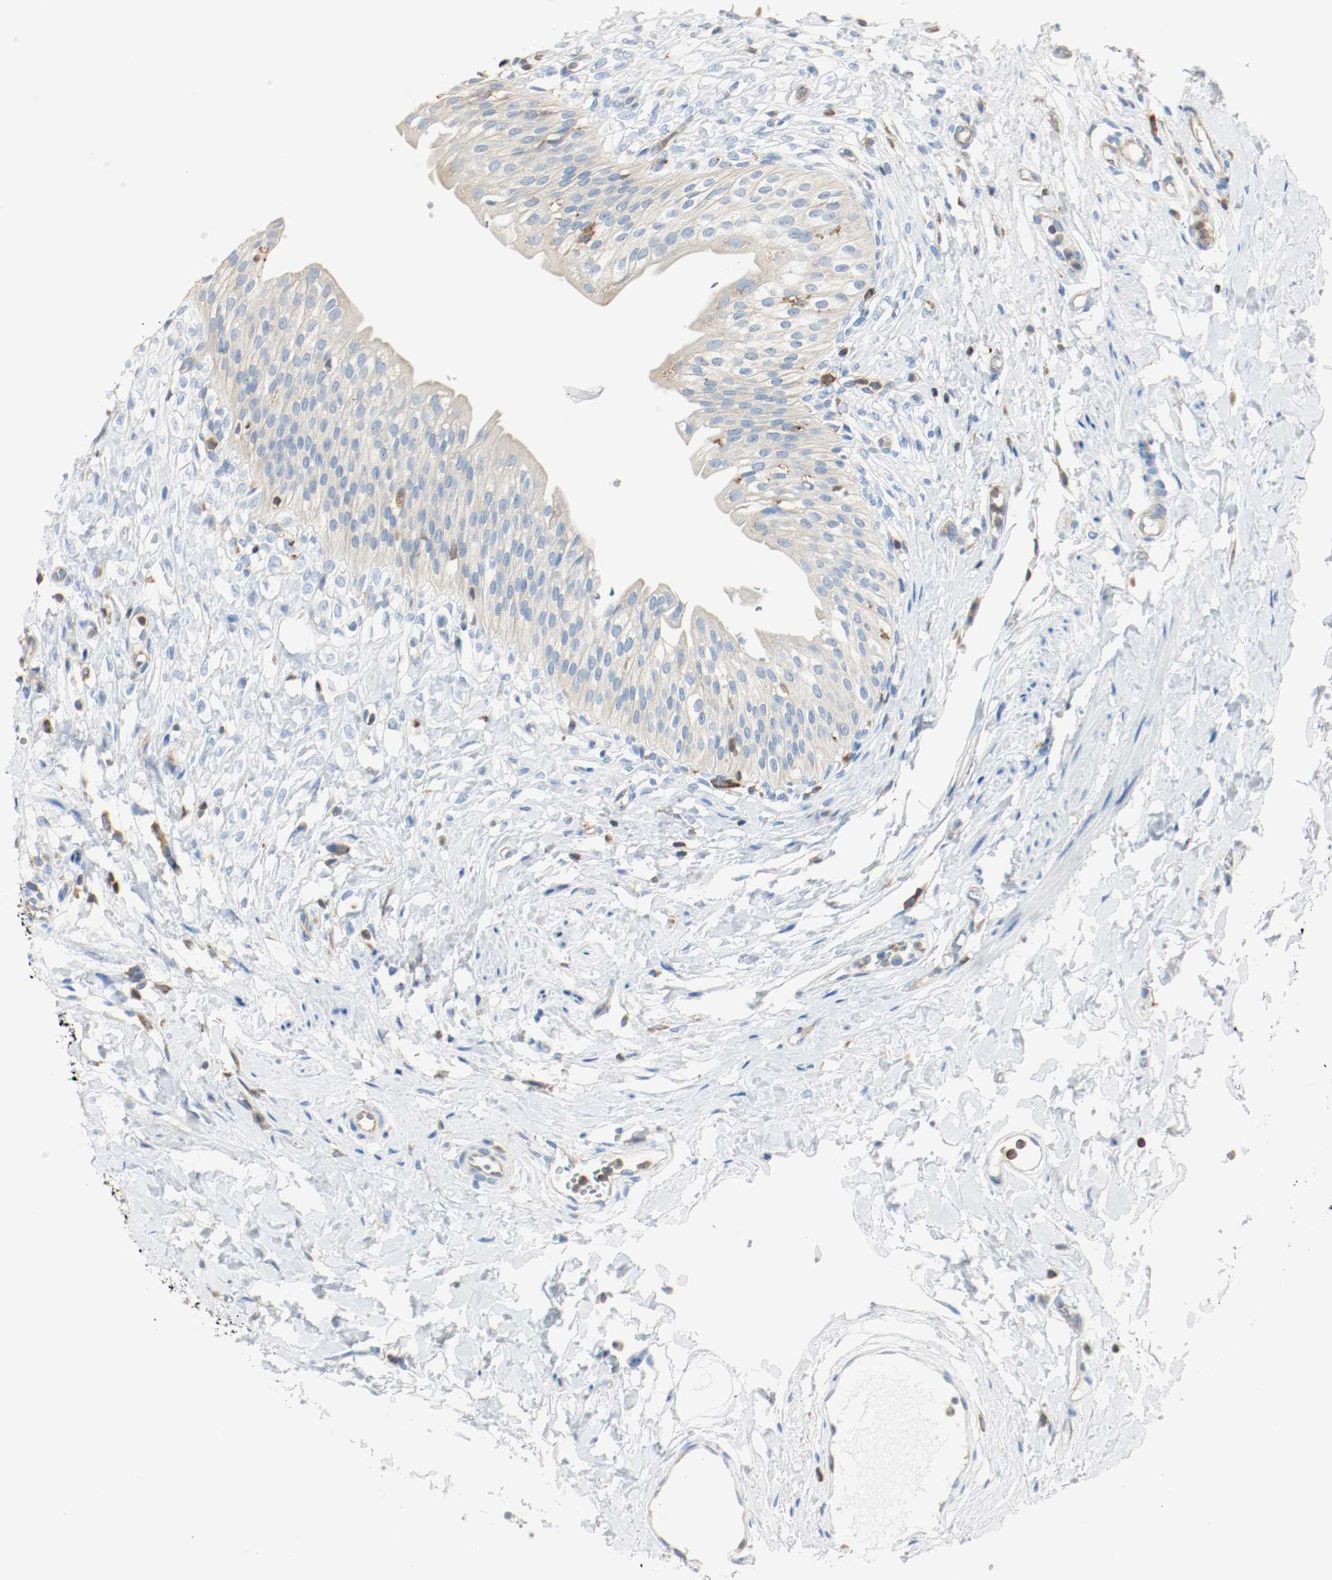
{"staining": {"intensity": "weak", "quantity": "25%-75%", "location": "cytoplasmic/membranous"}, "tissue": "urinary bladder", "cell_type": "Urothelial cells", "image_type": "normal", "snomed": [{"axis": "morphology", "description": "Normal tissue, NOS"}, {"axis": "topography", "description": "Urinary bladder"}], "caption": "This histopathology image demonstrates IHC staining of normal urinary bladder, with low weak cytoplasmic/membranous staining in approximately 25%-75% of urothelial cells.", "gene": "ARPC1B", "patient": {"sex": "female", "age": 80}}